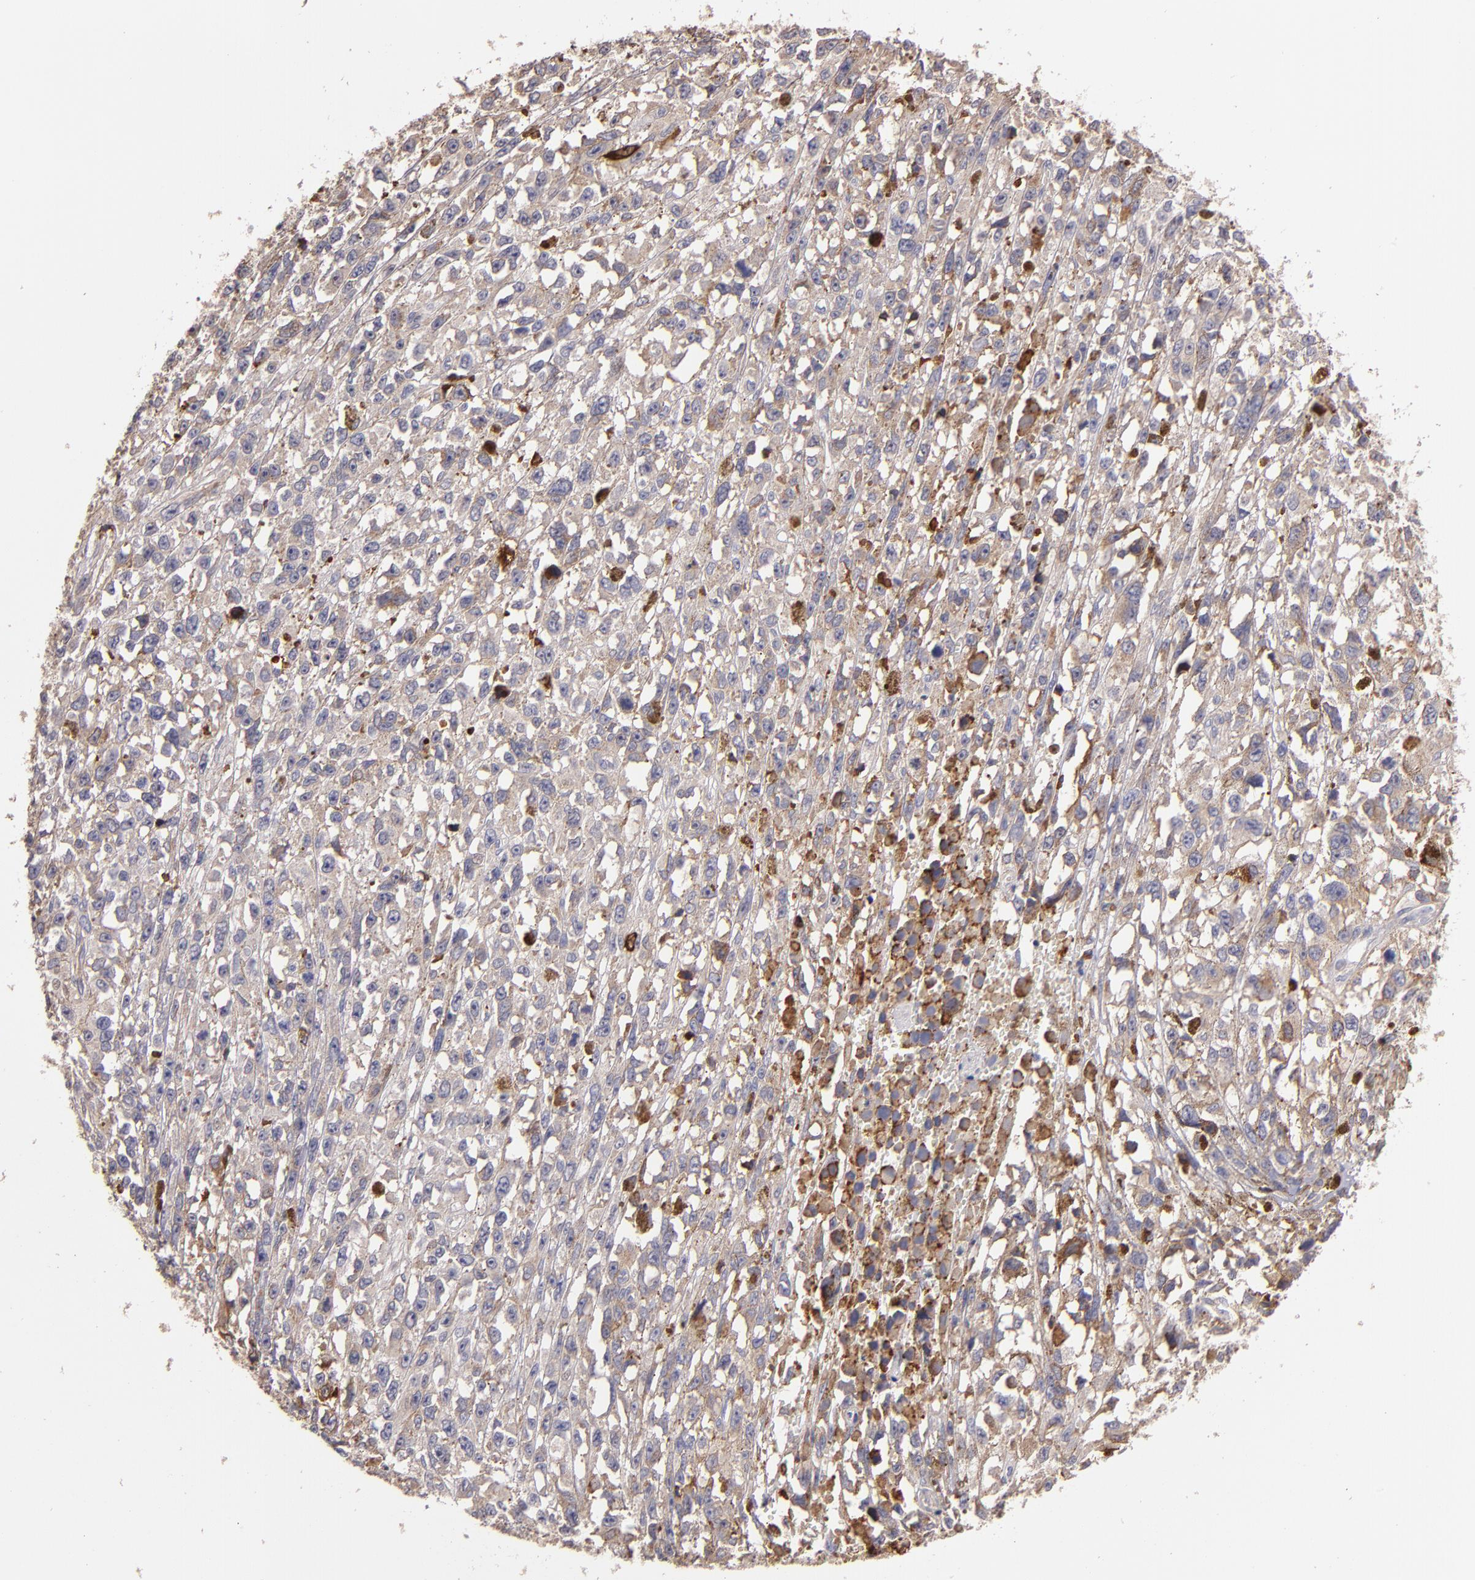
{"staining": {"intensity": "weak", "quantity": ">75%", "location": "cytoplasmic/membranous"}, "tissue": "melanoma", "cell_type": "Tumor cells", "image_type": "cancer", "snomed": [{"axis": "morphology", "description": "Malignant melanoma, Metastatic site"}, {"axis": "topography", "description": "Lymph node"}], "caption": "High-magnification brightfield microscopy of melanoma stained with DAB (3,3'-diaminobenzidine) (brown) and counterstained with hematoxylin (blue). tumor cells exhibit weak cytoplasmic/membranous positivity is identified in approximately>75% of cells.", "gene": "IFIH1", "patient": {"sex": "male", "age": 59}}